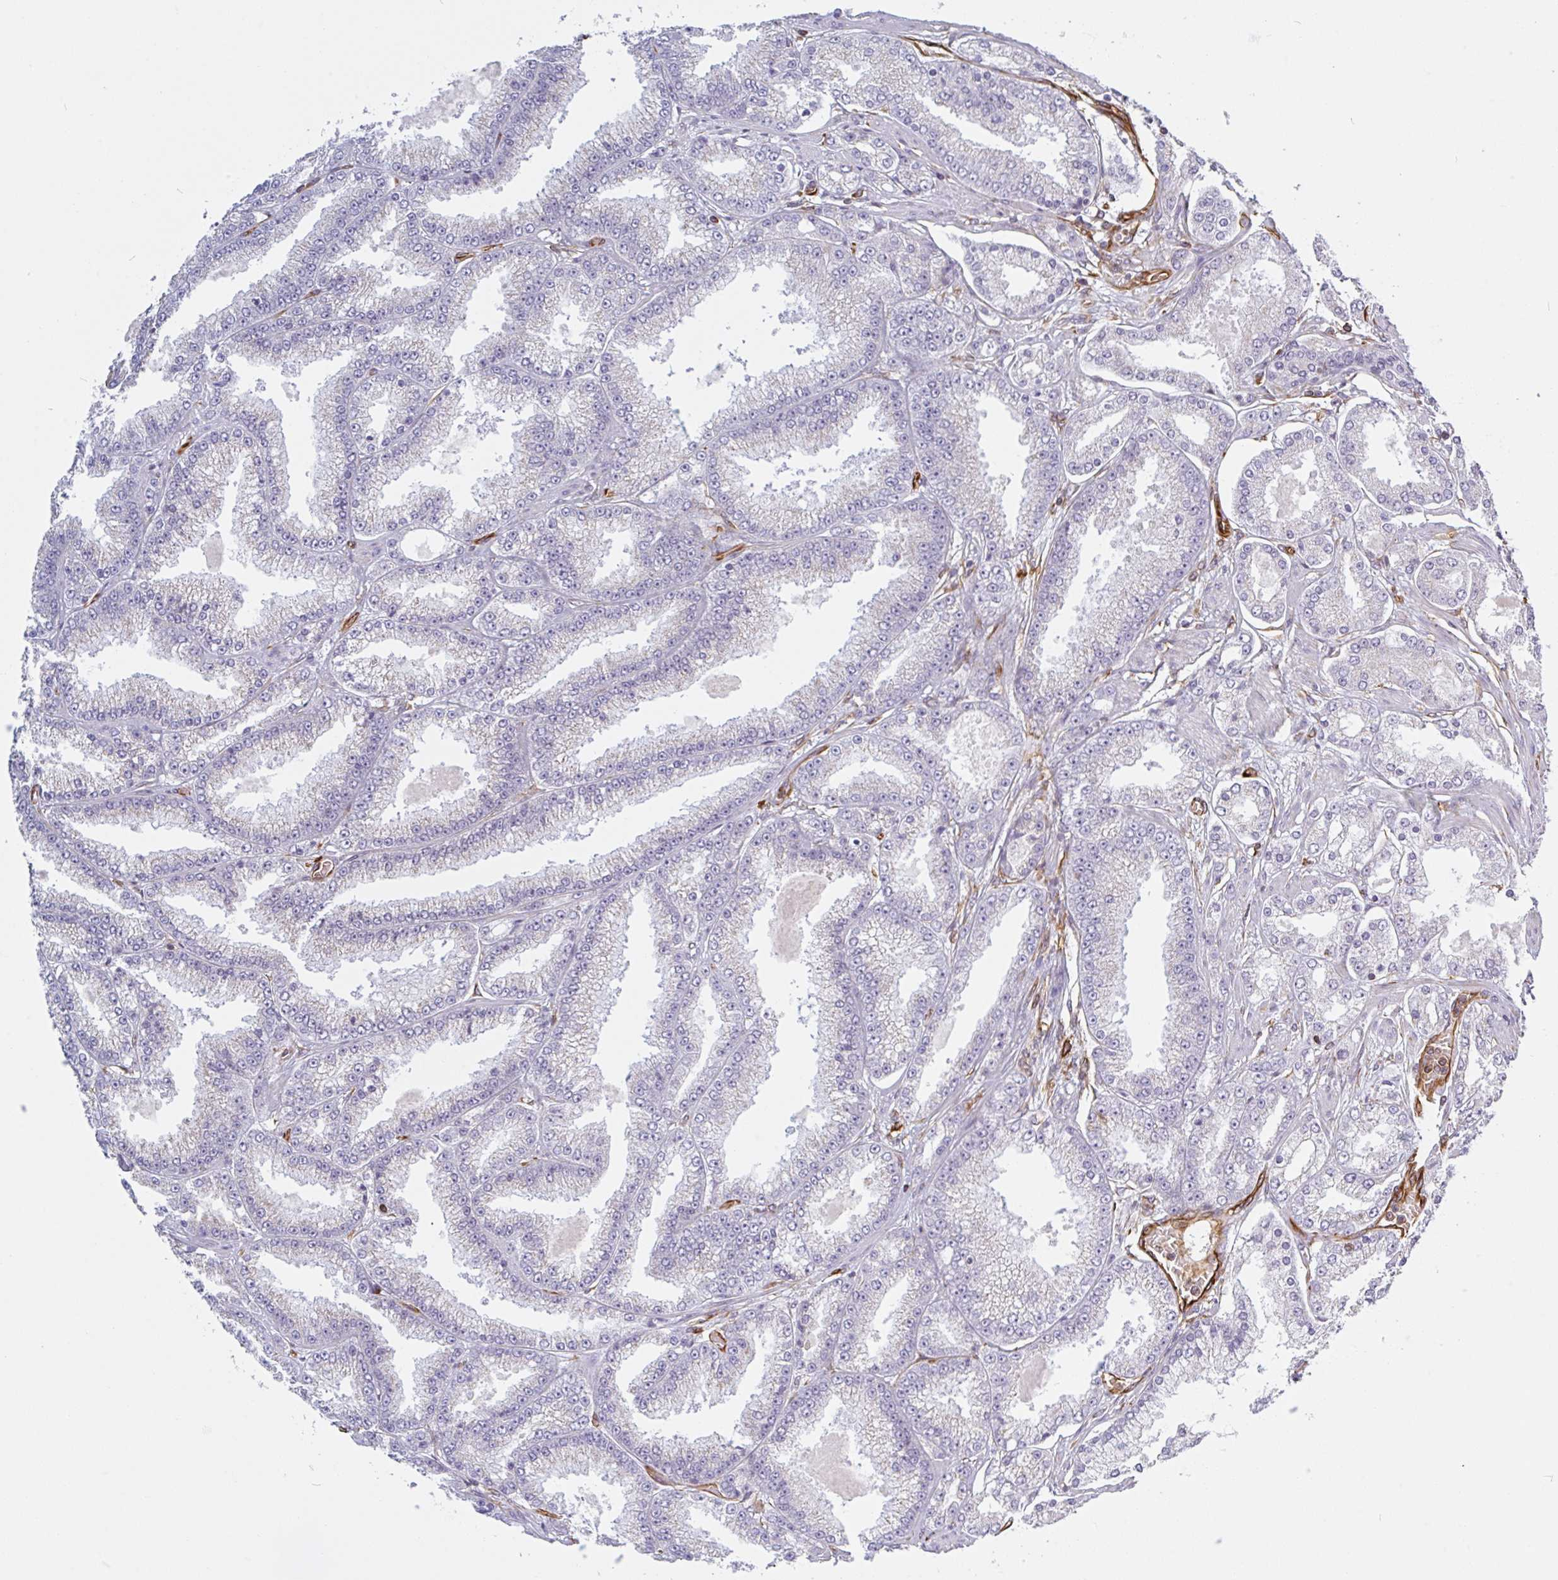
{"staining": {"intensity": "negative", "quantity": "none", "location": "none"}, "tissue": "prostate cancer", "cell_type": "Tumor cells", "image_type": "cancer", "snomed": [{"axis": "morphology", "description": "Adenocarcinoma, High grade"}, {"axis": "topography", "description": "Prostate"}], "caption": "IHC of prostate high-grade adenocarcinoma exhibits no staining in tumor cells.", "gene": "PPFIA1", "patient": {"sex": "male", "age": 68}}